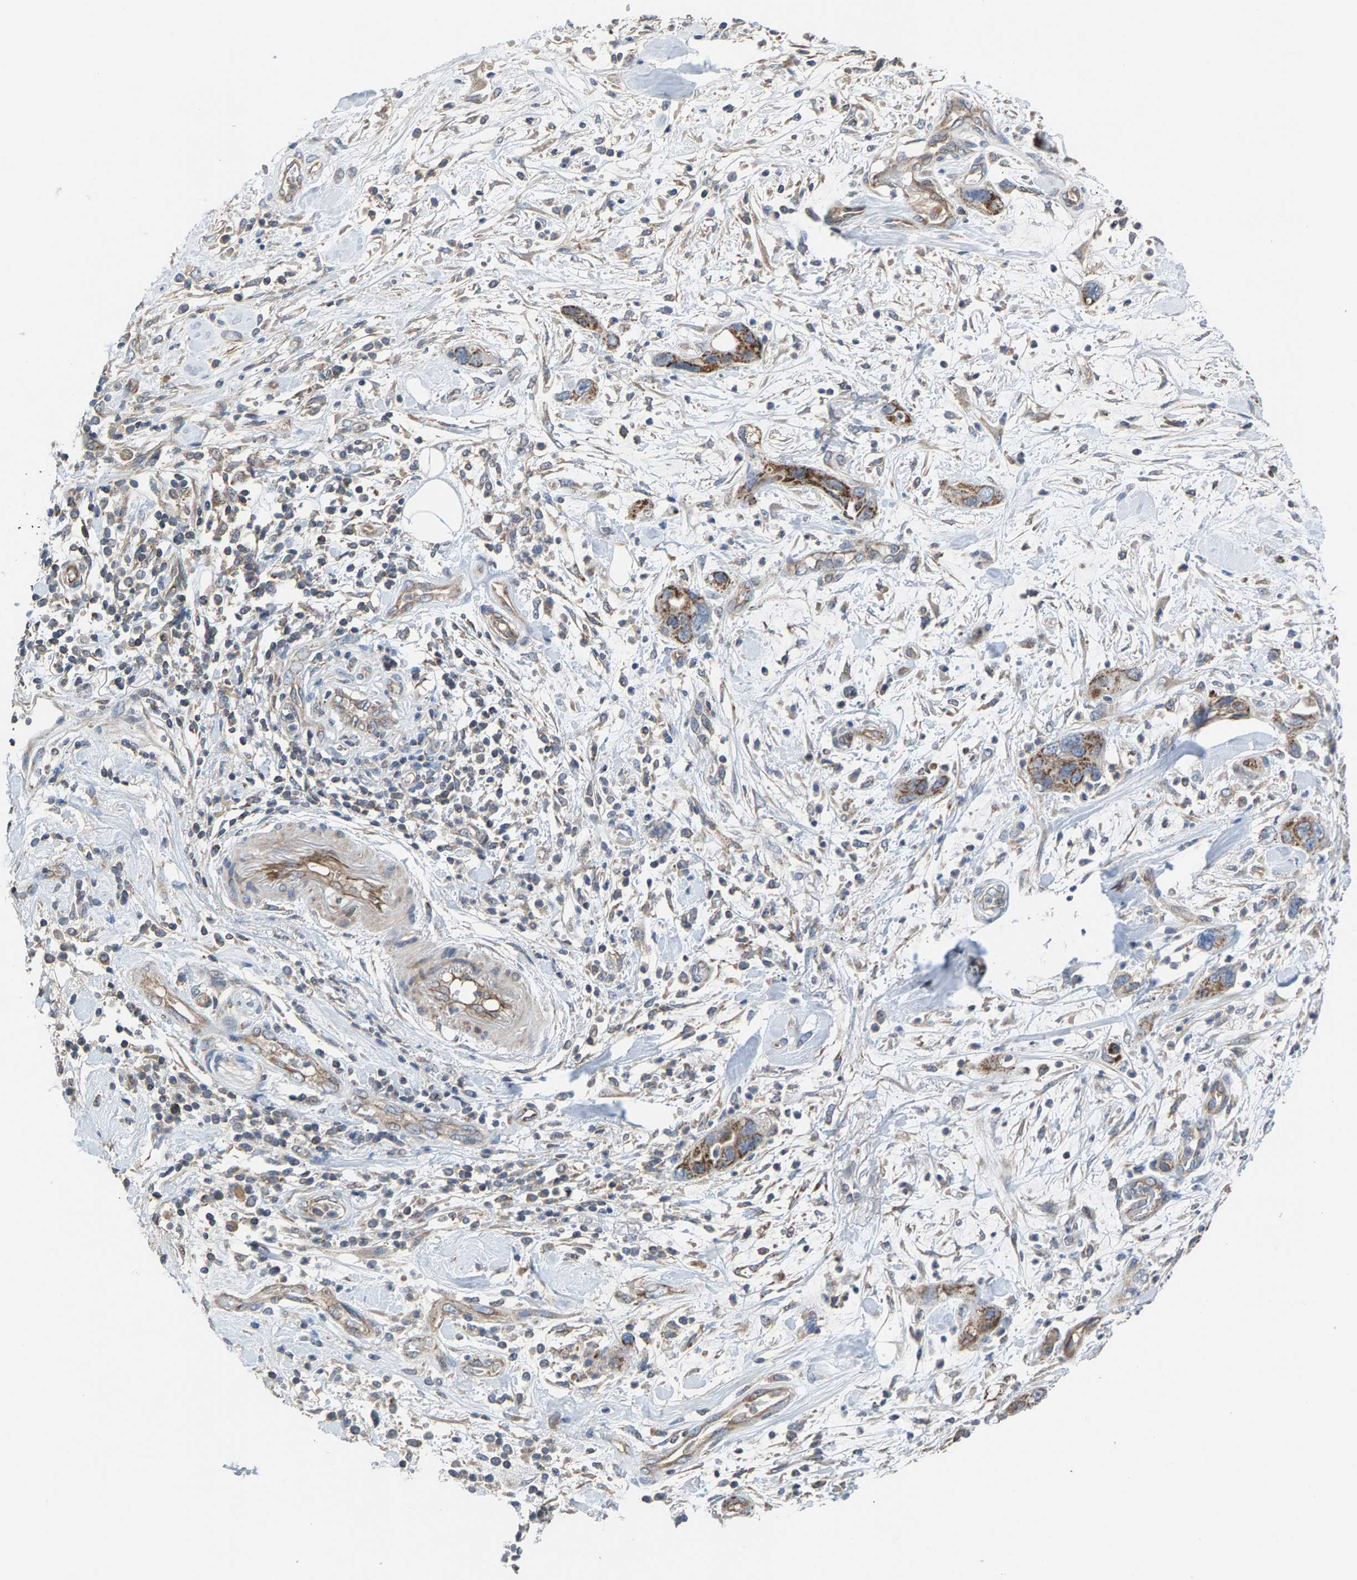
{"staining": {"intensity": "moderate", "quantity": "25%-75%", "location": "cytoplasmic/membranous"}, "tissue": "pancreatic cancer", "cell_type": "Tumor cells", "image_type": "cancer", "snomed": [{"axis": "morphology", "description": "Adenocarcinoma, NOS"}, {"axis": "topography", "description": "Pancreas"}], "caption": "Adenocarcinoma (pancreatic) stained for a protein (brown) demonstrates moderate cytoplasmic/membranous positive expression in about 25%-75% of tumor cells.", "gene": "MRM1", "patient": {"sex": "female", "age": 70}}